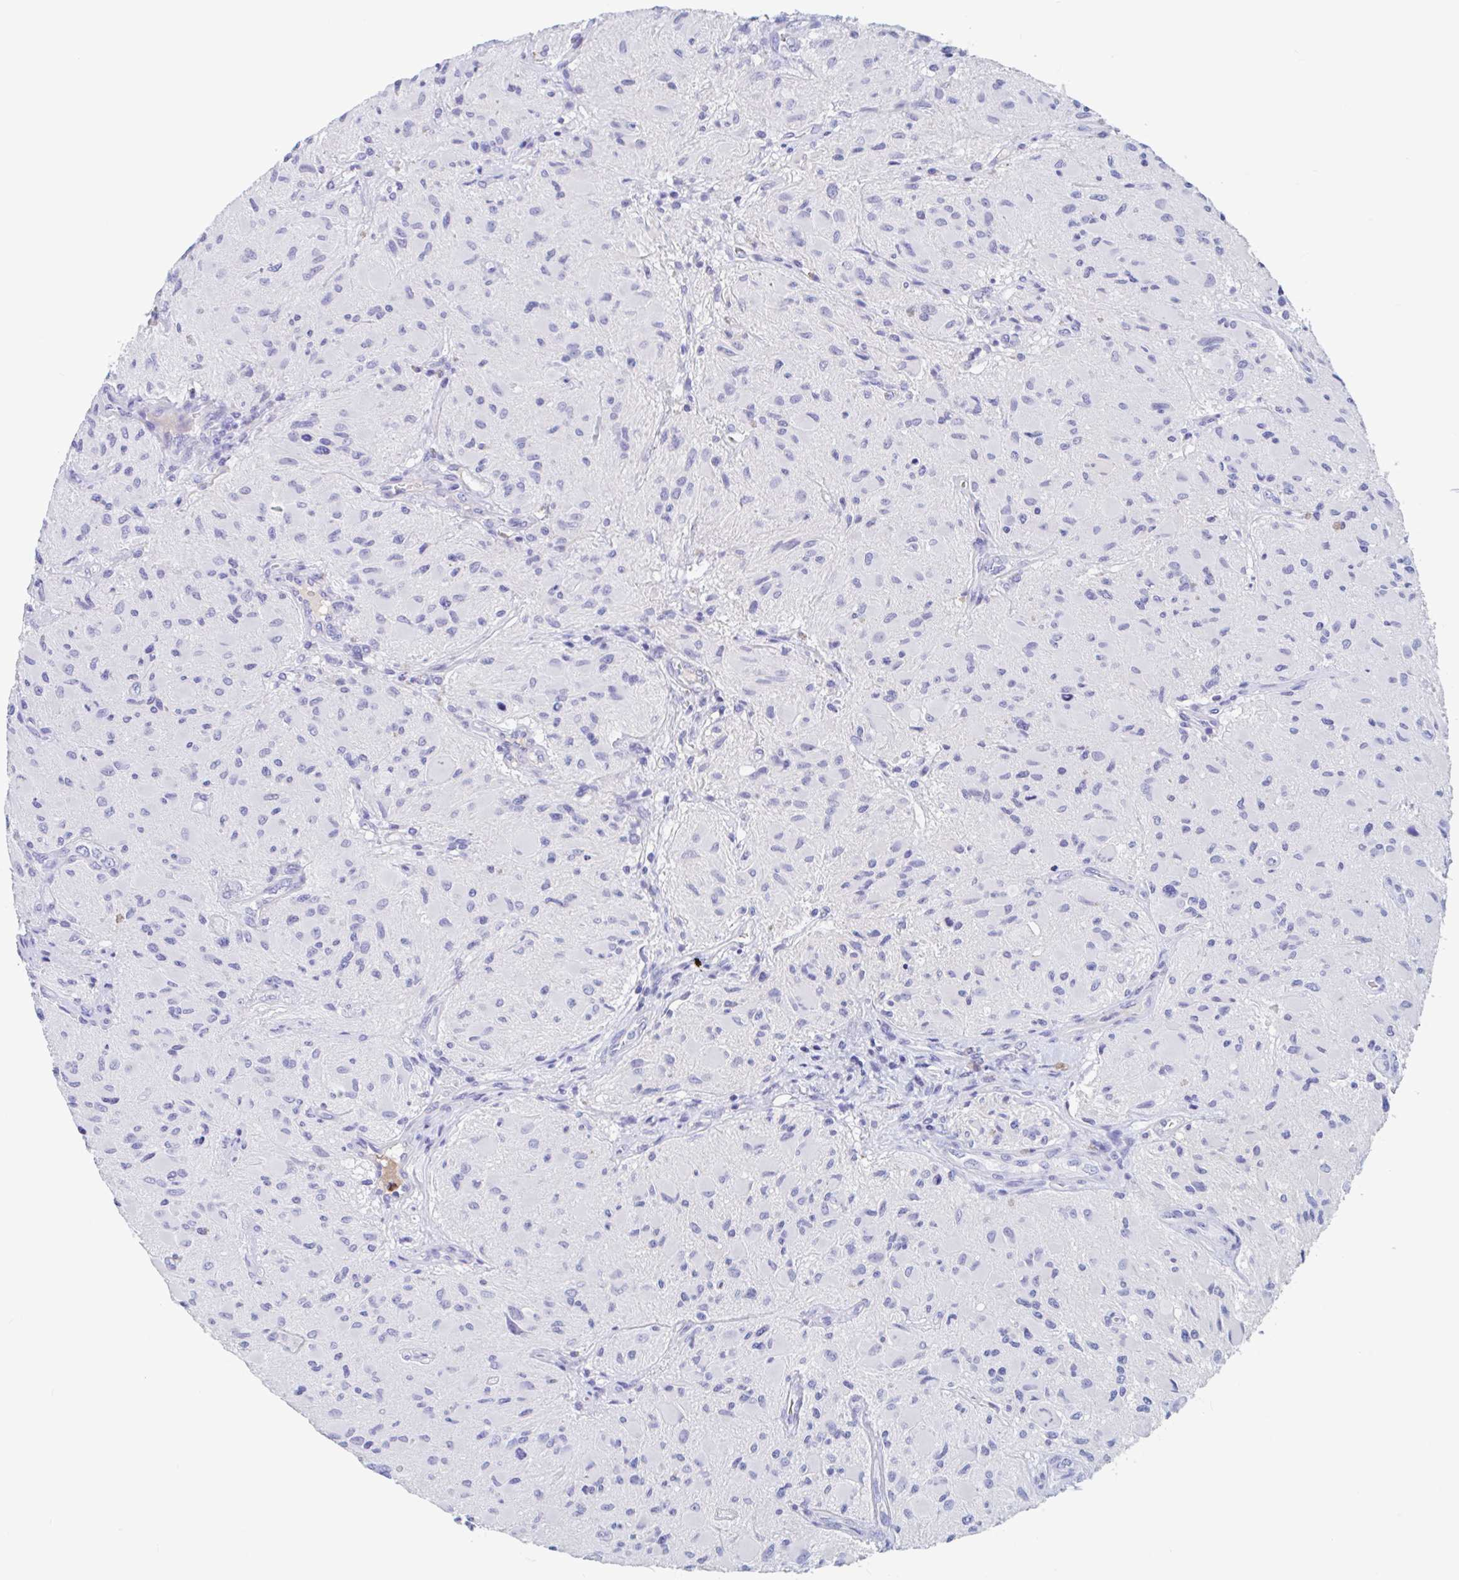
{"staining": {"intensity": "negative", "quantity": "none", "location": "none"}, "tissue": "glioma", "cell_type": "Tumor cells", "image_type": "cancer", "snomed": [{"axis": "morphology", "description": "Glioma, malignant, High grade"}, {"axis": "topography", "description": "Brain"}], "caption": "There is no significant staining in tumor cells of malignant glioma (high-grade).", "gene": "ZNHIT2", "patient": {"sex": "female", "age": 65}}